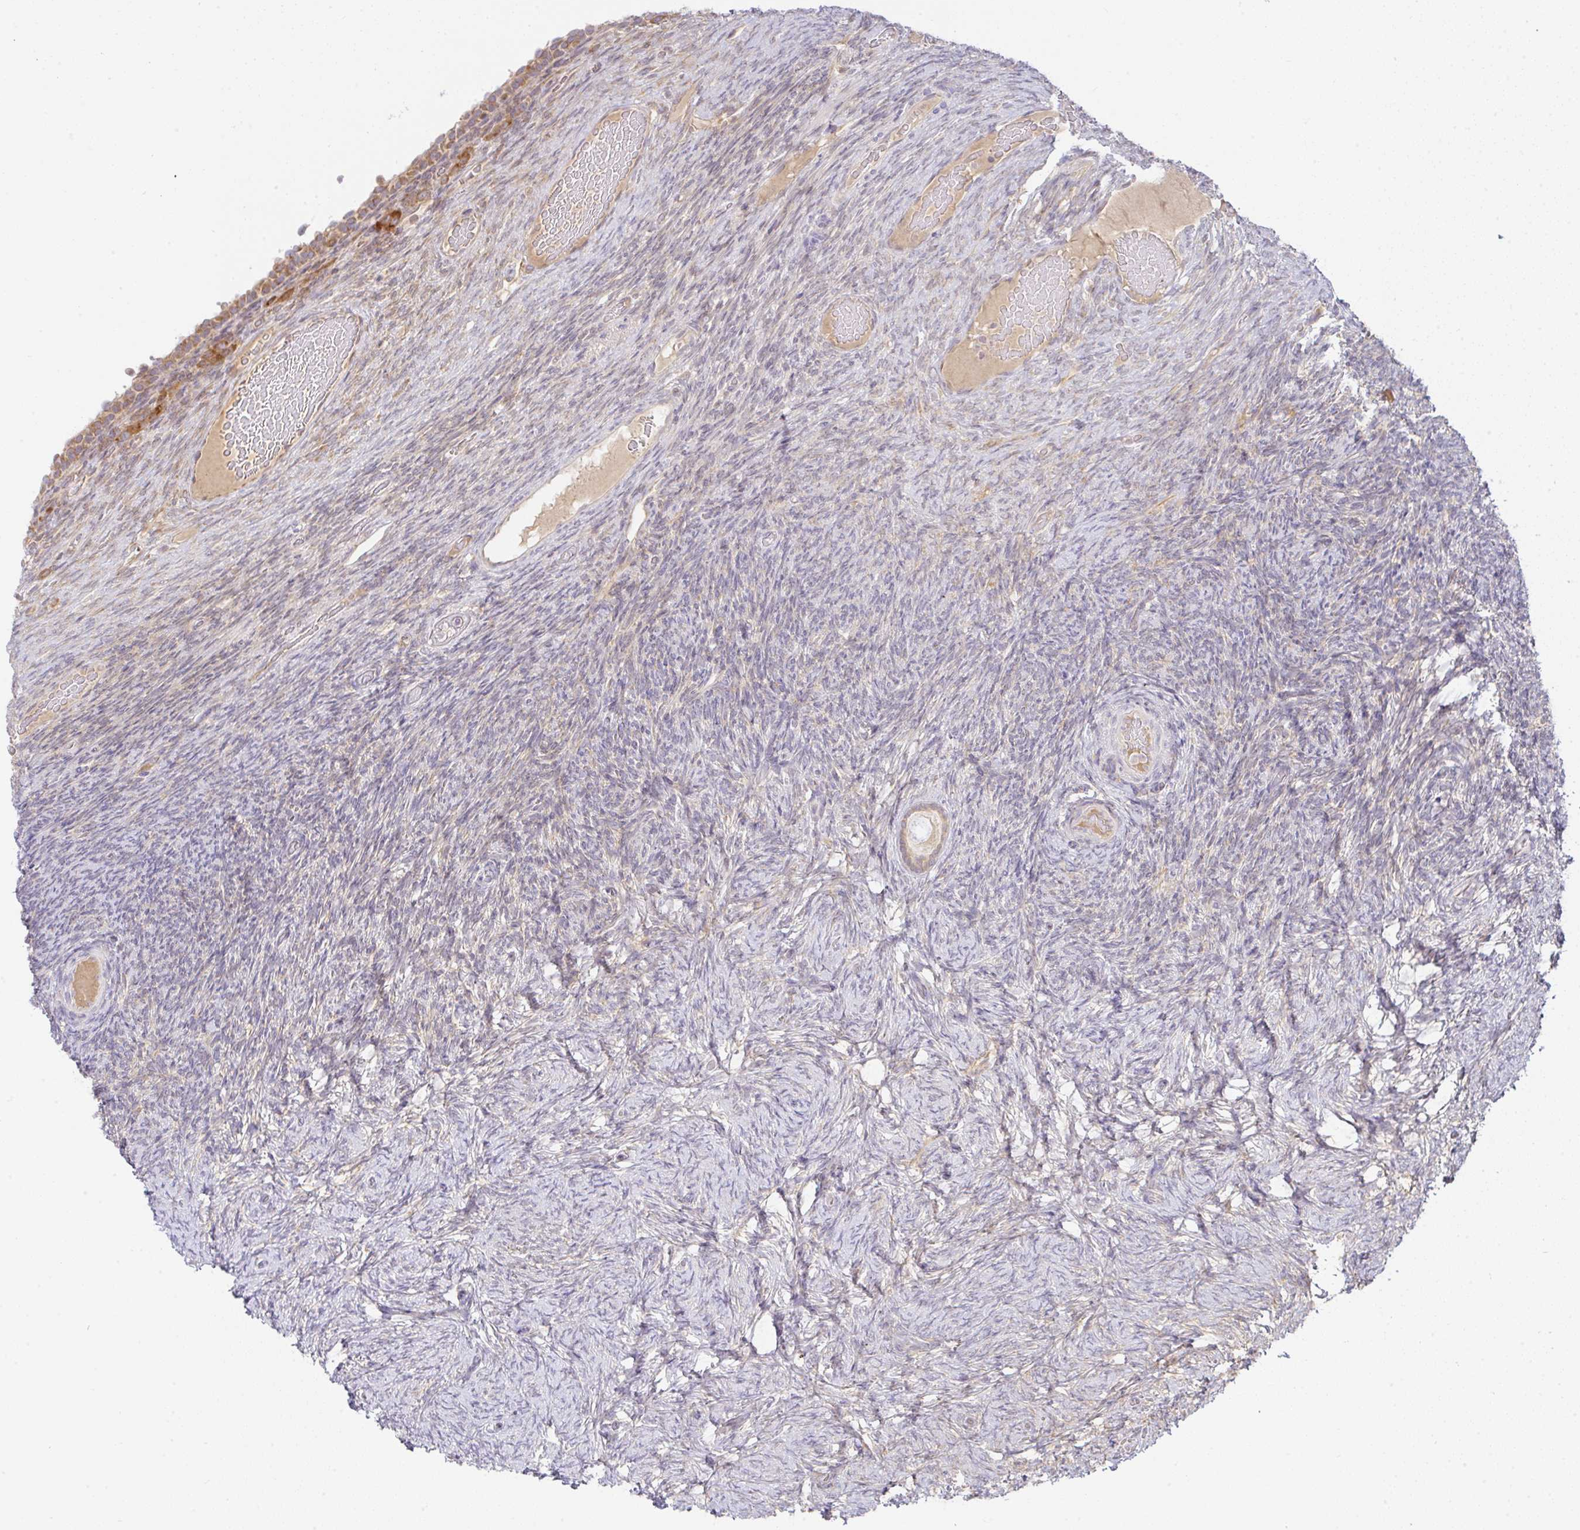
{"staining": {"intensity": "weak", "quantity": ">75%", "location": "cytoplasmic/membranous"}, "tissue": "ovary", "cell_type": "Follicle cells", "image_type": "normal", "snomed": [{"axis": "morphology", "description": "Normal tissue, NOS"}, {"axis": "topography", "description": "Ovary"}], "caption": "Brown immunohistochemical staining in benign human ovary shows weak cytoplasmic/membranous positivity in about >75% of follicle cells. (Brightfield microscopy of DAB IHC at high magnification).", "gene": "DERL2", "patient": {"sex": "female", "age": 34}}